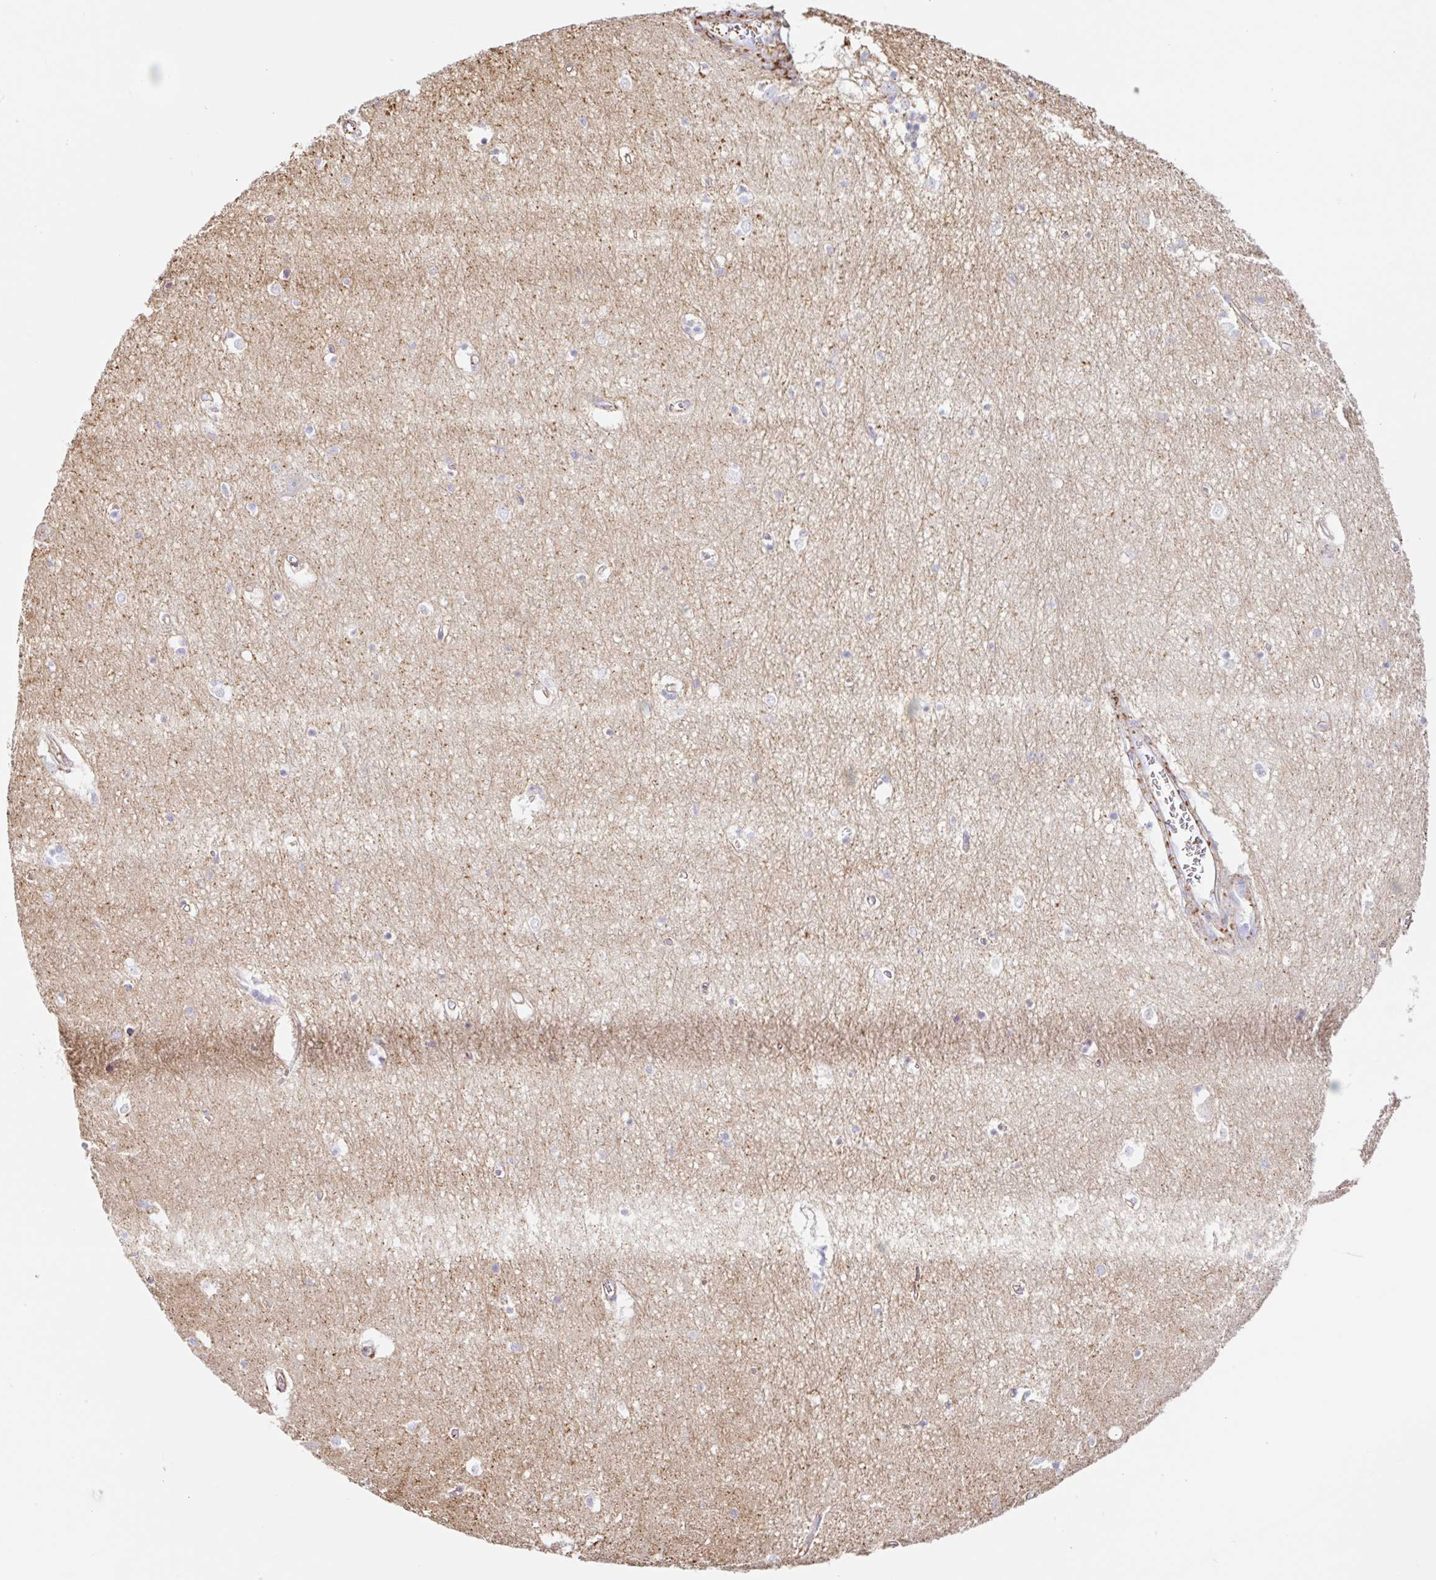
{"staining": {"intensity": "negative", "quantity": "none", "location": "none"}, "tissue": "hippocampus", "cell_type": "Glial cells", "image_type": "normal", "snomed": [{"axis": "morphology", "description": "Normal tissue, NOS"}, {"axis": "topography", "description": "Hippocampus"}], "caption": "A photomicrograph of human hippocampus is negative for staining in glial cells. (DAB (3,3'-diaminobenzidine) immunohistochemistry, high magnification).", "gene": "MTTP", "patient": {"sex": "female", "age": 64}}